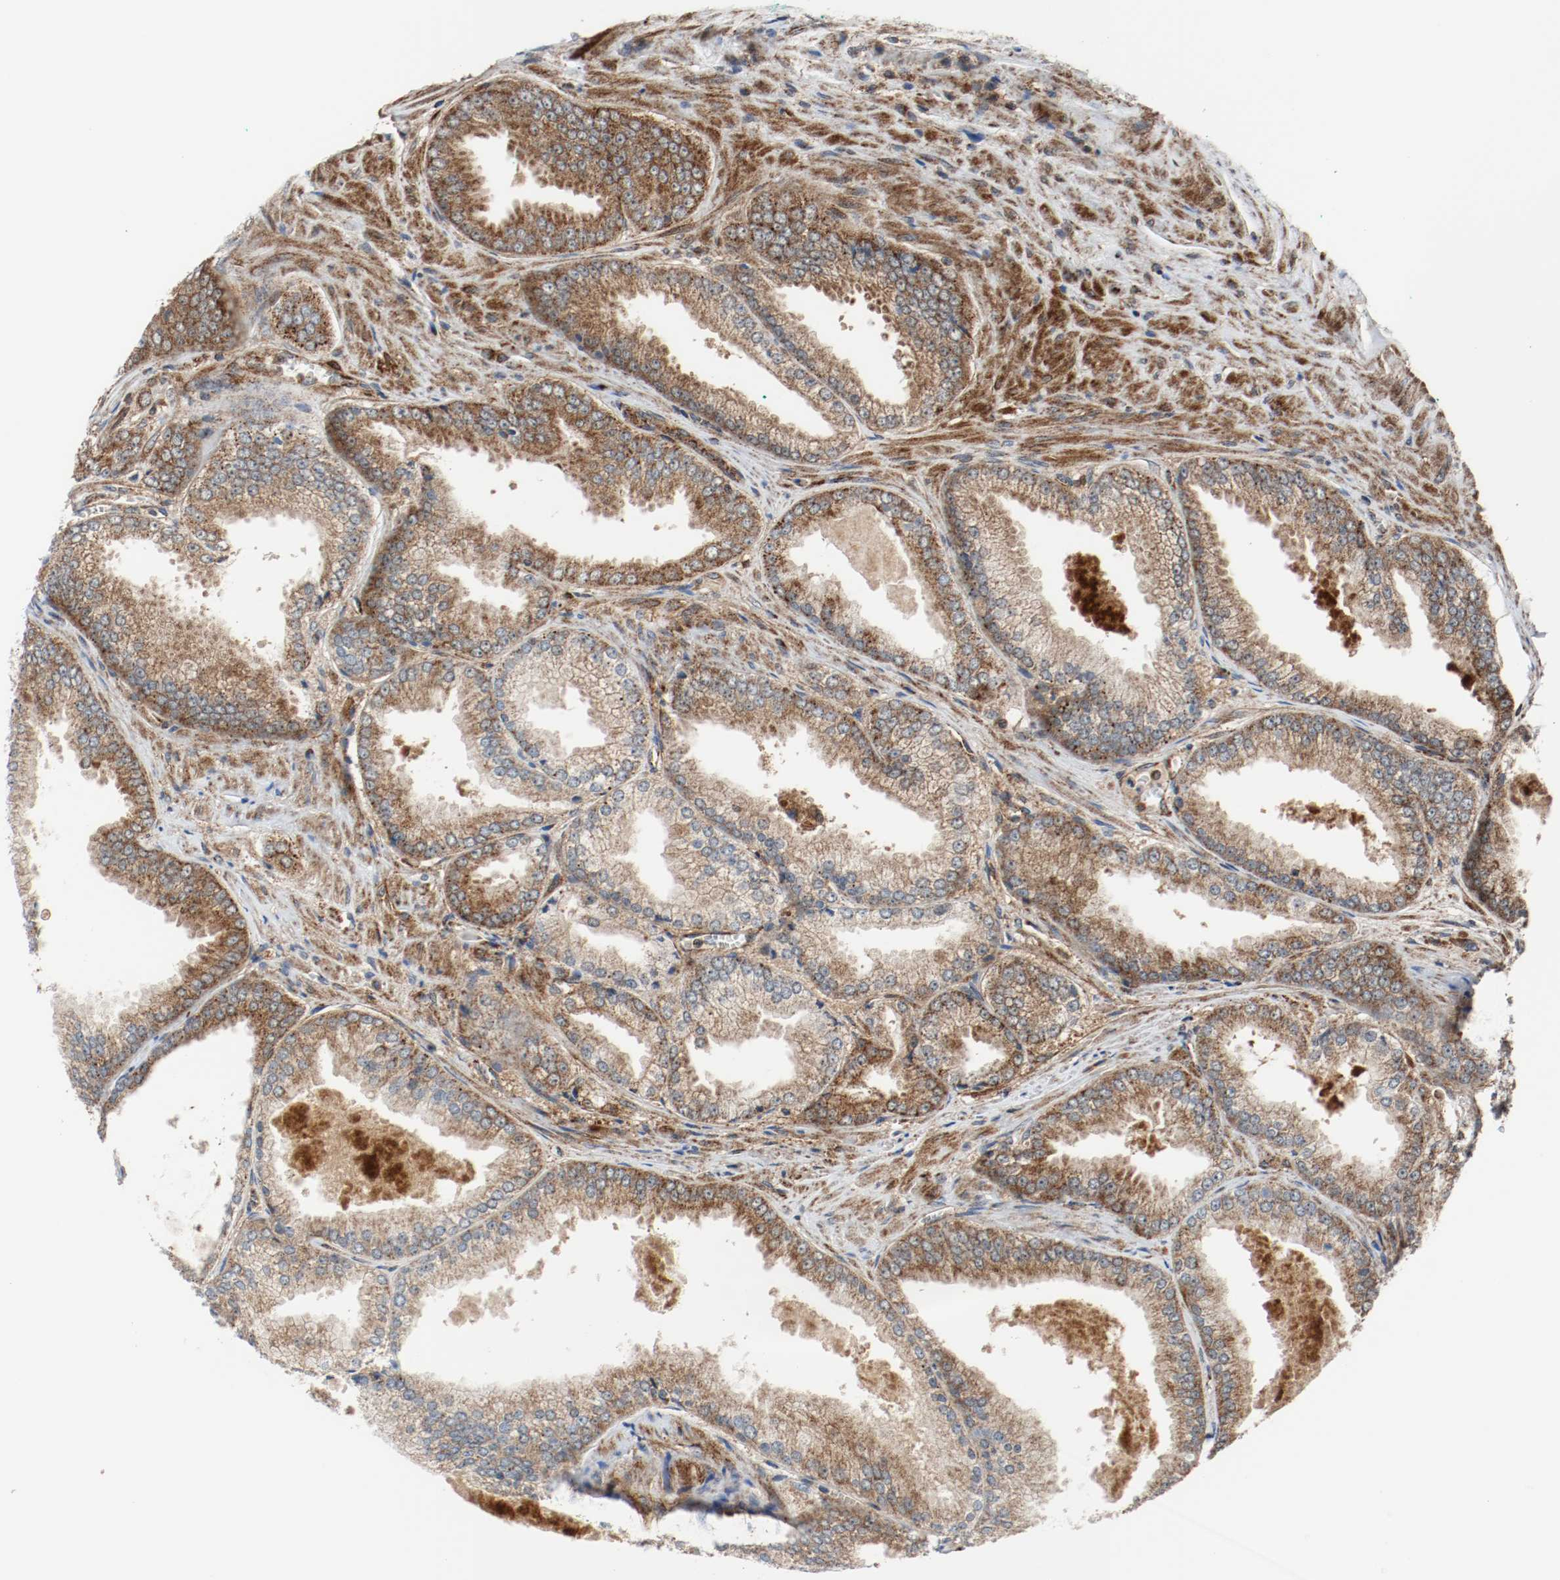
{"staining": {"intensity": "moderate", "quantity": ">75%", "location": "cytoplasmic/membranous"}, "tissue": "prostate cancer", "cell_type": "Tumor cells", "image_type": "cancer", "snomed": [{"axis": "morphology", "description": "Adenocarcinoma, High grade"}, {"axis": "topography", "description": "Prostate"}], "caption": "Prostate cancer (high-grade adenocarcinoma) was stained to show a protein in brown. There is medium levels of moderate cytoplasmic/membranous positivity in approximately >75% of tumor cells.", "gene": "TXNRD1", "patient": {"sex": "male", "age": 61}}